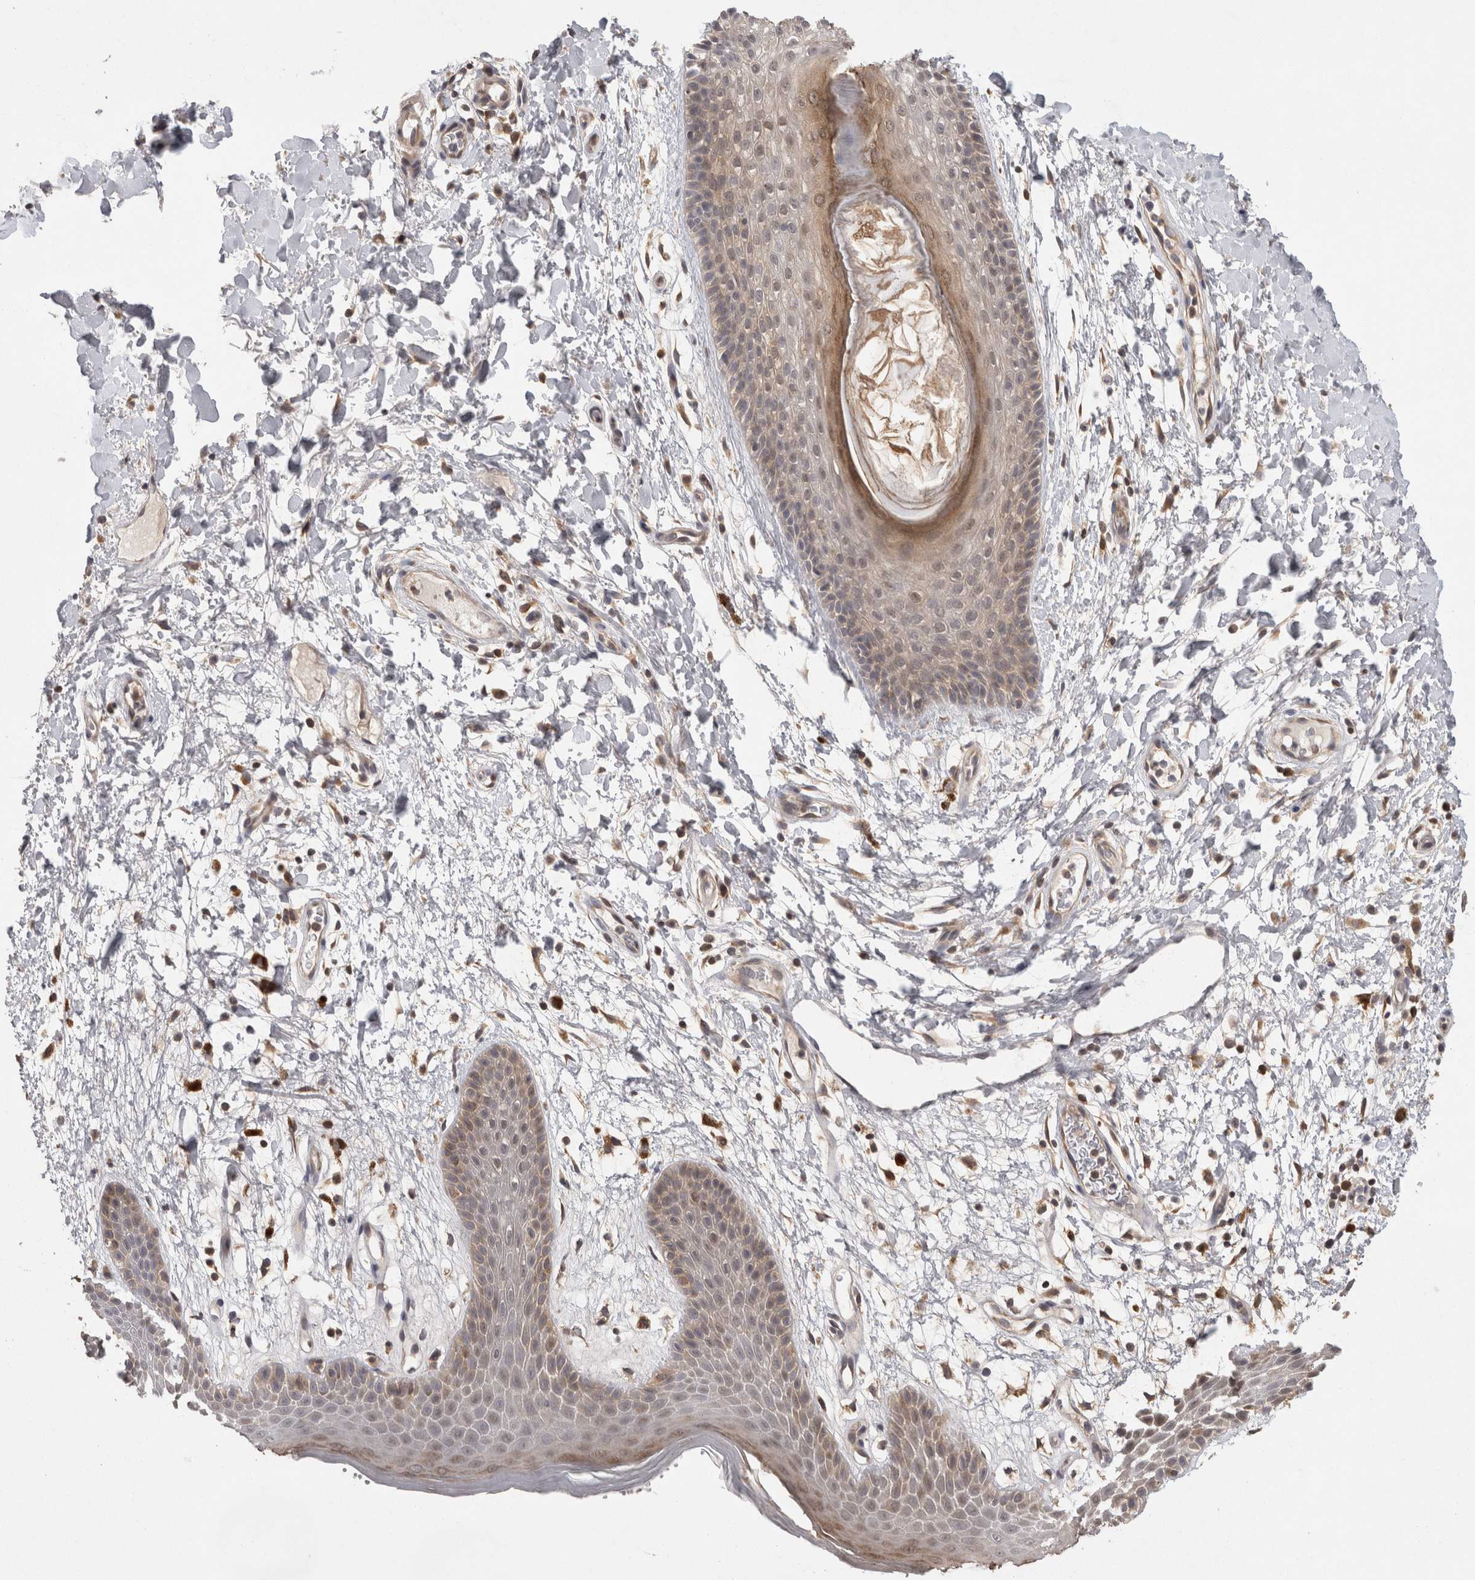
{"staining": {"intensity": "moderate", "quantity": "<25%", "location": "cytoplasmic/membranous"}, "tissue": "skin", "cell_type": "Epidermal cells", "image_type": "normal", "snomed": [{"axis": "morphology", "description": "Normal tissue, NOS"}, {"axis": "topography", "description": "Anal"}], "caption": "This histopathology image reveals benign skin stained with immunohistochemistry to label a protein in brown. The cytoplasmic/membranous of epidermal cells show moderate positivity for the protein. Nuclei are counter-stained blue.", "gene": "ACAT2", "patient": {"sex": "male", "age": 74}}